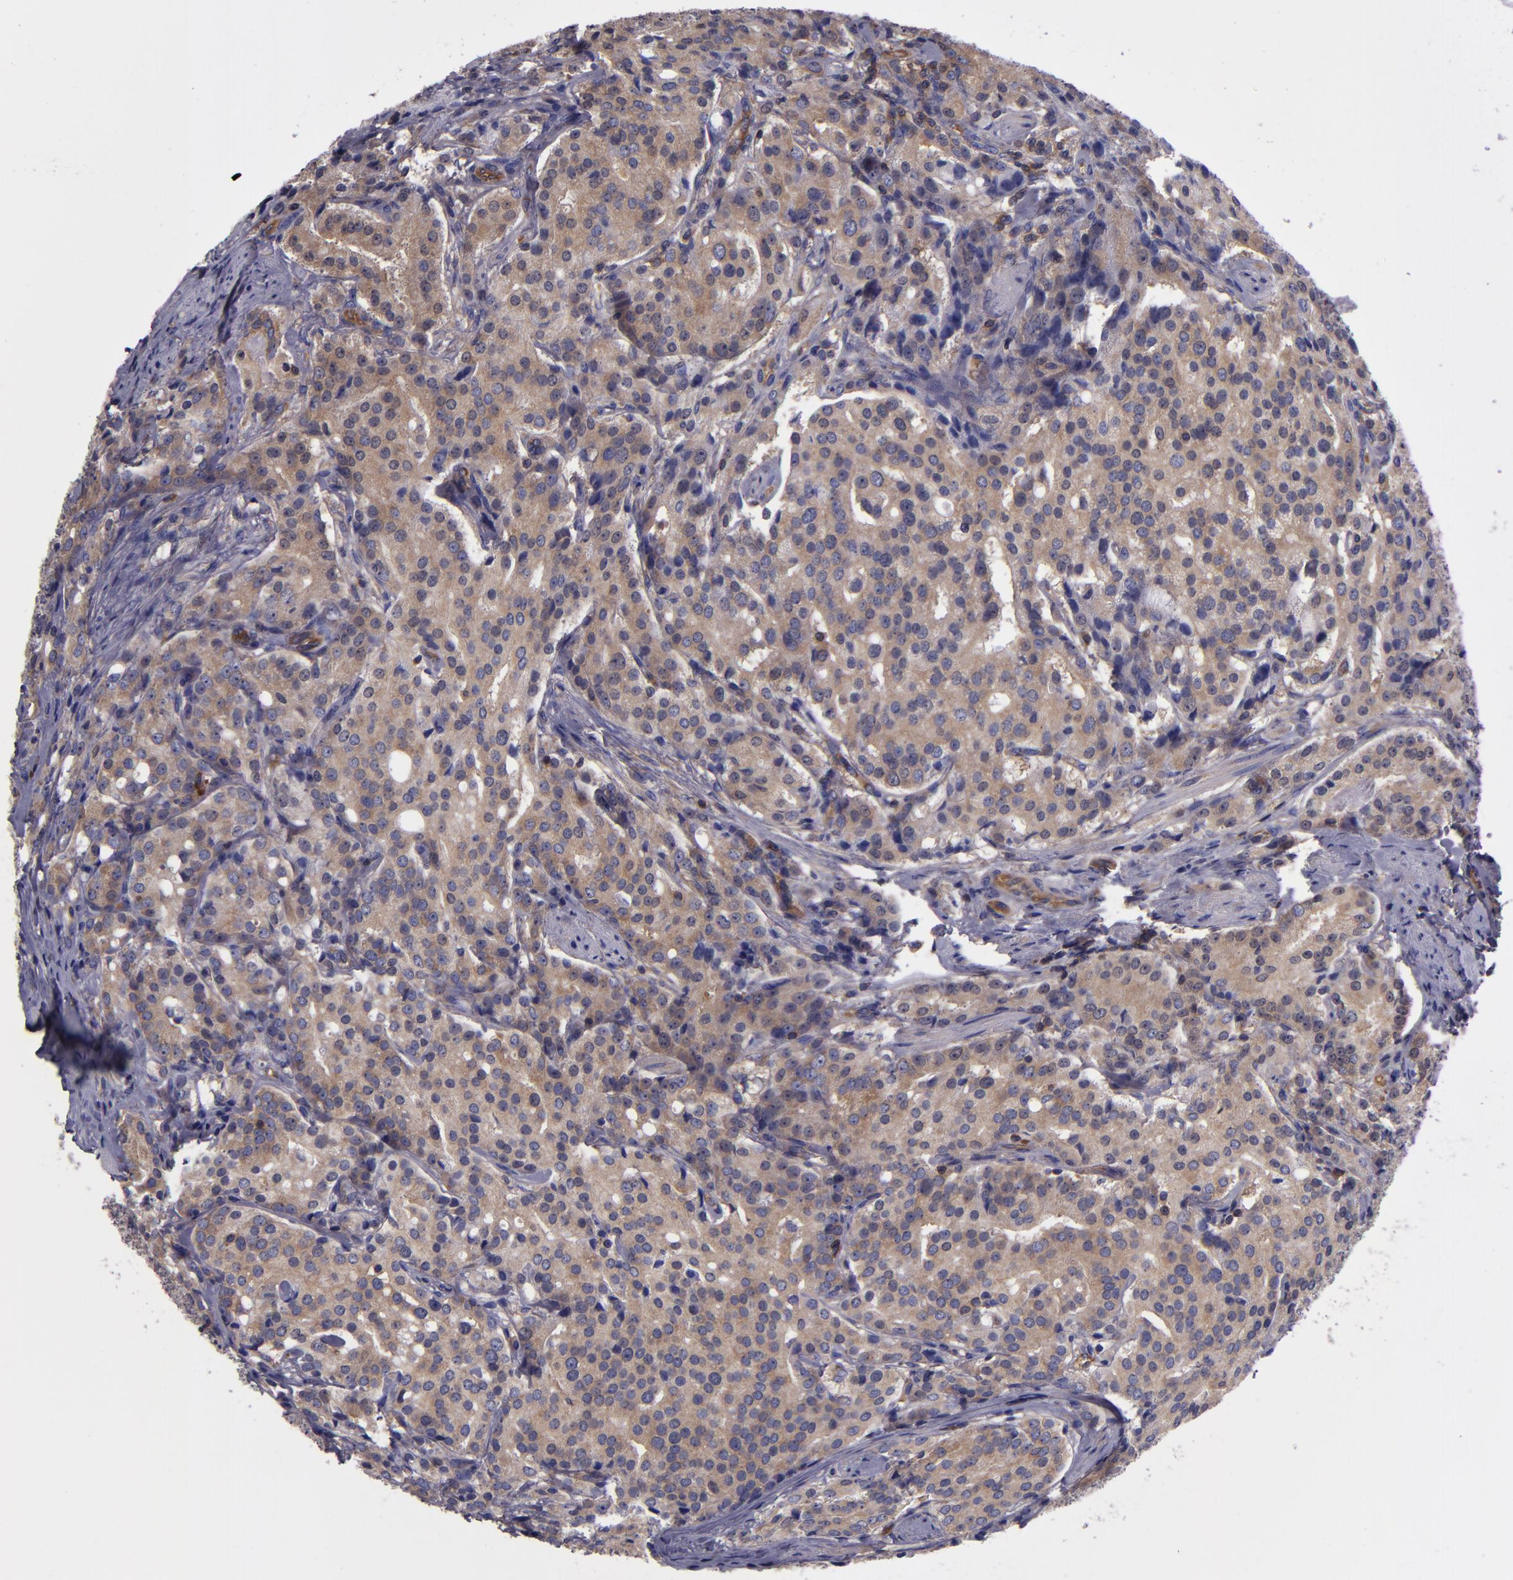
{"staining": {"intensity": "weak", "quantity": ">75%", "location": "cytoplasmic/membranous"}, "tissue": "prostate cancer", "cell_type": "Tumor cells", "image_type": "cancer", "snomed": [{"axis": "morphology", "description": "Adenocarcinoma, Medium grade"}, {"axis": "topography", "description": "Prostate"}], "caption": "Prostate adenocarcinoma (medium-grade) stained with a brown dye shows weak cytoplasmic/membranous positive positivity in about >75% of tumor cells.", "gene": "CARS1", "patient": {"sex": "male", "age": 72}}